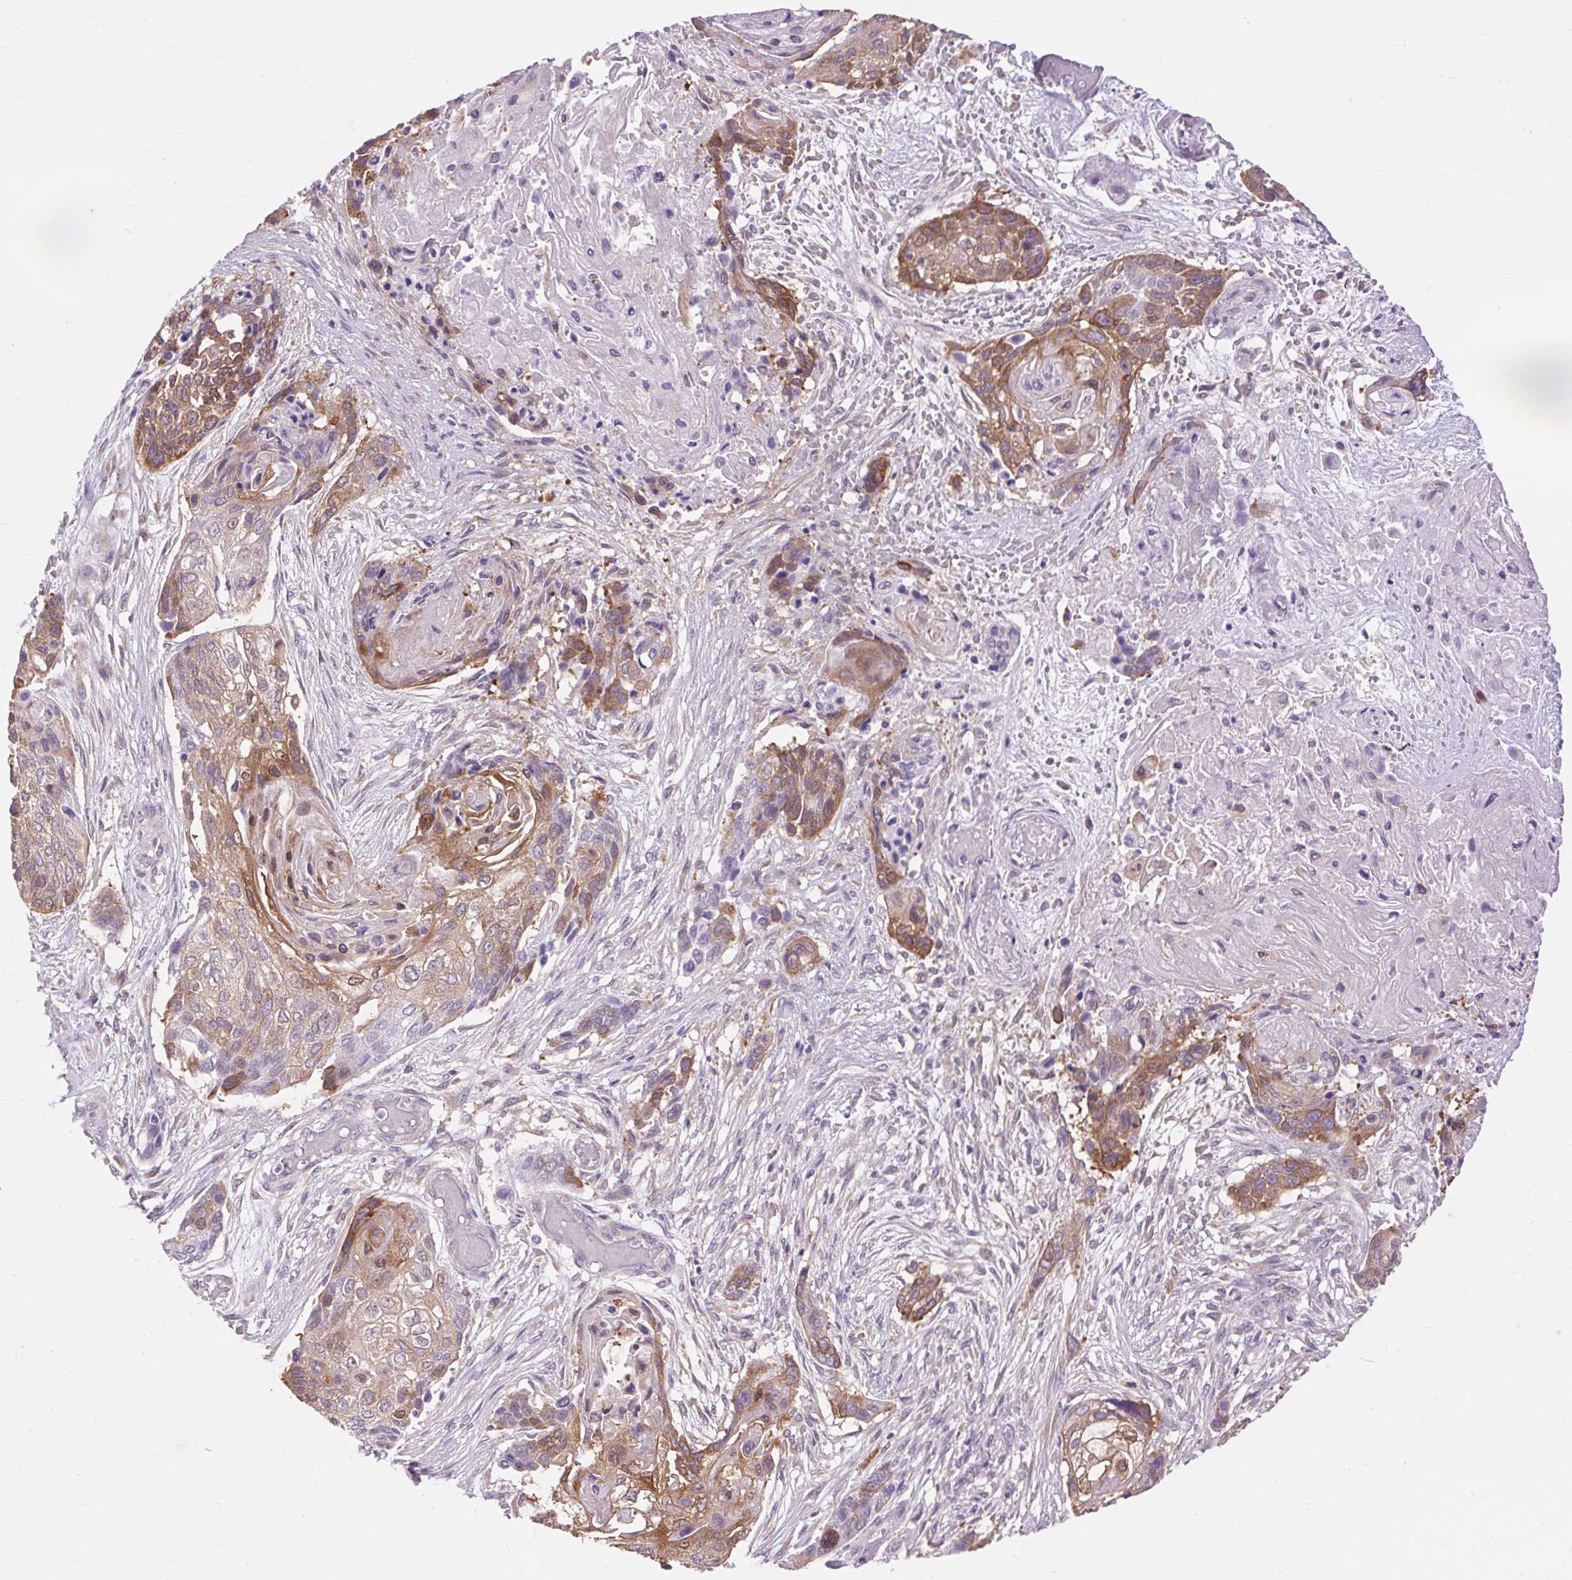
{"staining": {"intensity": "moderate", "quantity": ">75%", "location": "cytoplasmic/membranous"}, "tissue": "lung cancer", "cell_type": "Tumor cells", "image_type": "cancer", "snomed": [{"axis": "morphology", "description": "Squamous cell carcinoma, NOS"}, {"axis": "topography", "description": "Lung"}], "caption": "Immunohistochemistry of squamous cell carcinoma (lung) shows medium levels of moderate cytoplasmic/membranous positivity in about >75% of tumor cells. (Brightfield microscopy of DAB IHC at high magnification).", "gene": "SOWAHC", "patient": {"sex": "male", "age": 69}}